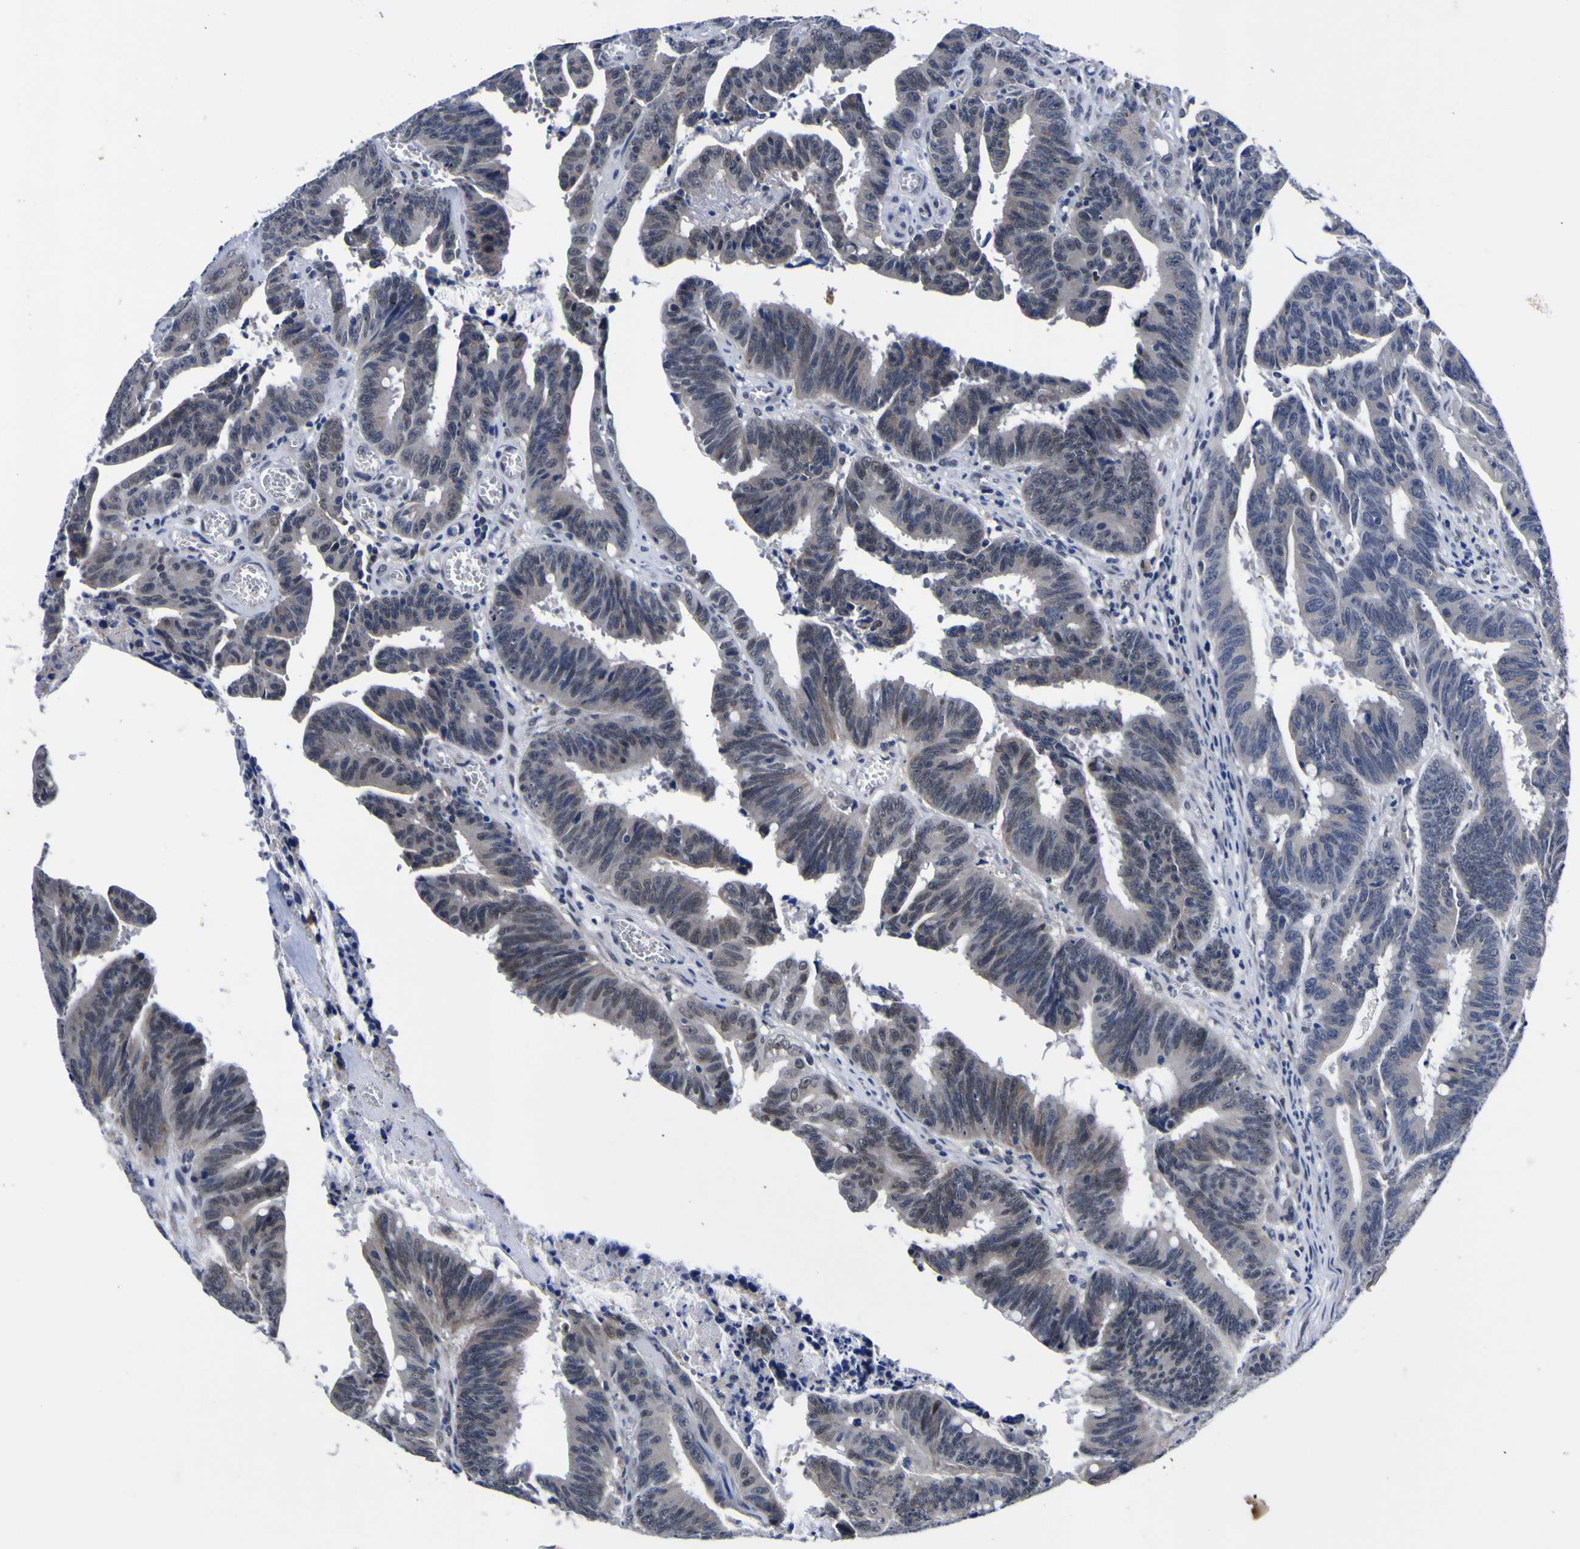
{"staining": {"intensity": "weak", "quantity": "<25%", "location": "nuclear"}, "tissue": "colorectal cancer", "cell_type": "Tumor cells", "image_type": "cancer", "snomed": [{"axis": "morphology", "description": "Adenocarcinoma, NOS"}, {"axis": "topography", "description": "Colon"}], "caption": "This micrograph is of colorectal cancer stained with immunohistochemistry to label a protein in brown with the nuclei are counter-stained blue. There is no staining in tumor cells.", "gene": "IGFLR1", "patient": {"sex": "male", "age": 45}}